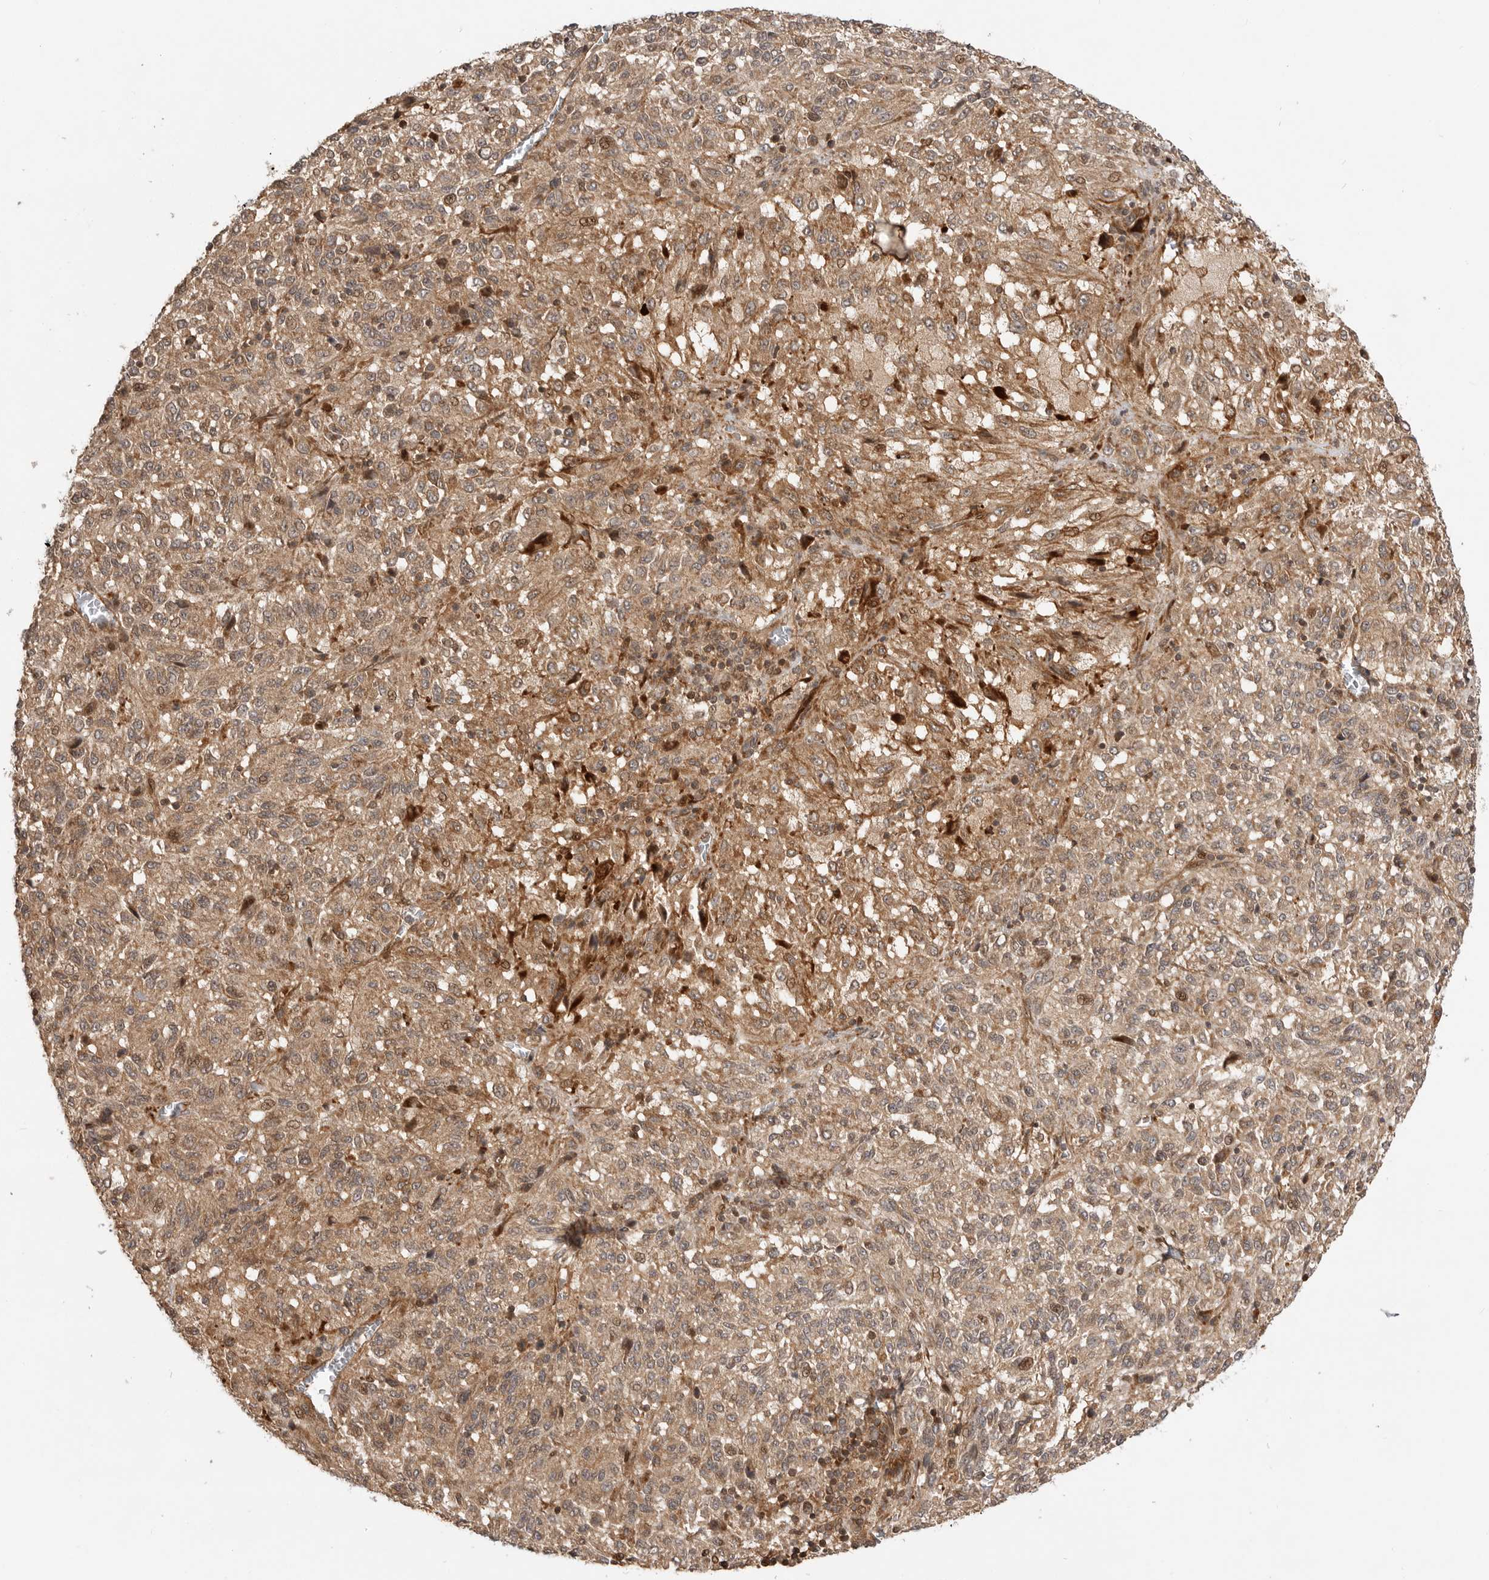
{"staining": {"intensity": "weak", "quantity": ">75%", "location": "cytoplasmic/membranous,nuclear"}, "tissue": "melanoma", "cell_type": "Tumor cells", "image_type": "cancer", "snomed": [{"axis": "morphology", "description": "Malignant melanoma, Metastatic site"}, {"axis": "topography", "description": "Lung"}], "caption": "Approximately >75% of tumor cells in human melanoma reveal weak cytoplasmic/membranous and nuclear protein staining as visualized by brown immunohistochemical staining.", "gene": "ADPRS", "patient": {"sex": "male", "age": 64}}